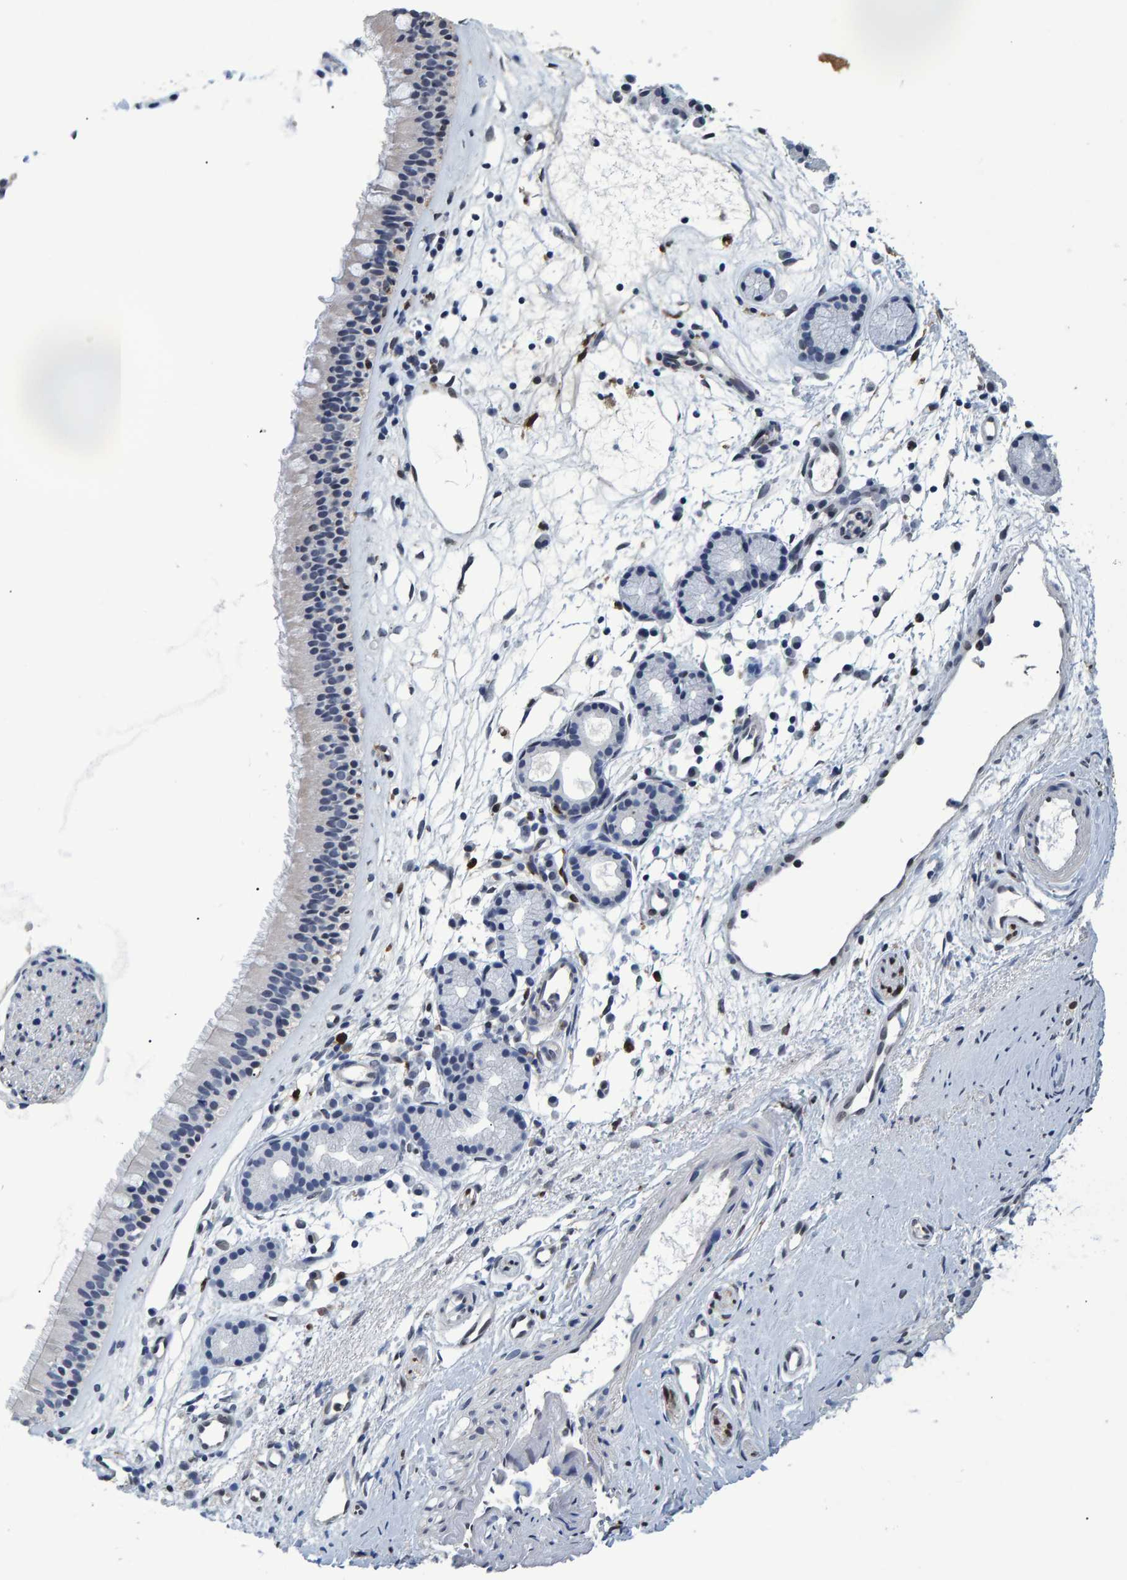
{"staining": {"intensity": "moderate", "quantity": "<25%", "location": "cytoplasmic/membranous"}, "tissue": "nasopharynx", "cell_type": "Respiratory epithelial cells", "image_type": "normal", "snomed": [{"axis": "morphology", "description": "Normal tissue, NOS"}, {"axis": "topography", "description": "Nasopharynx"}], "caption": "Approximately <25% of respiratory epithelial cells in normal human nasopharynx display moderate cytoplasmic/membranous protein expression as visualized by brown immunohistochemical staining.", "gene": "QKI", "patient": {"sex": "female", "age": 42}}